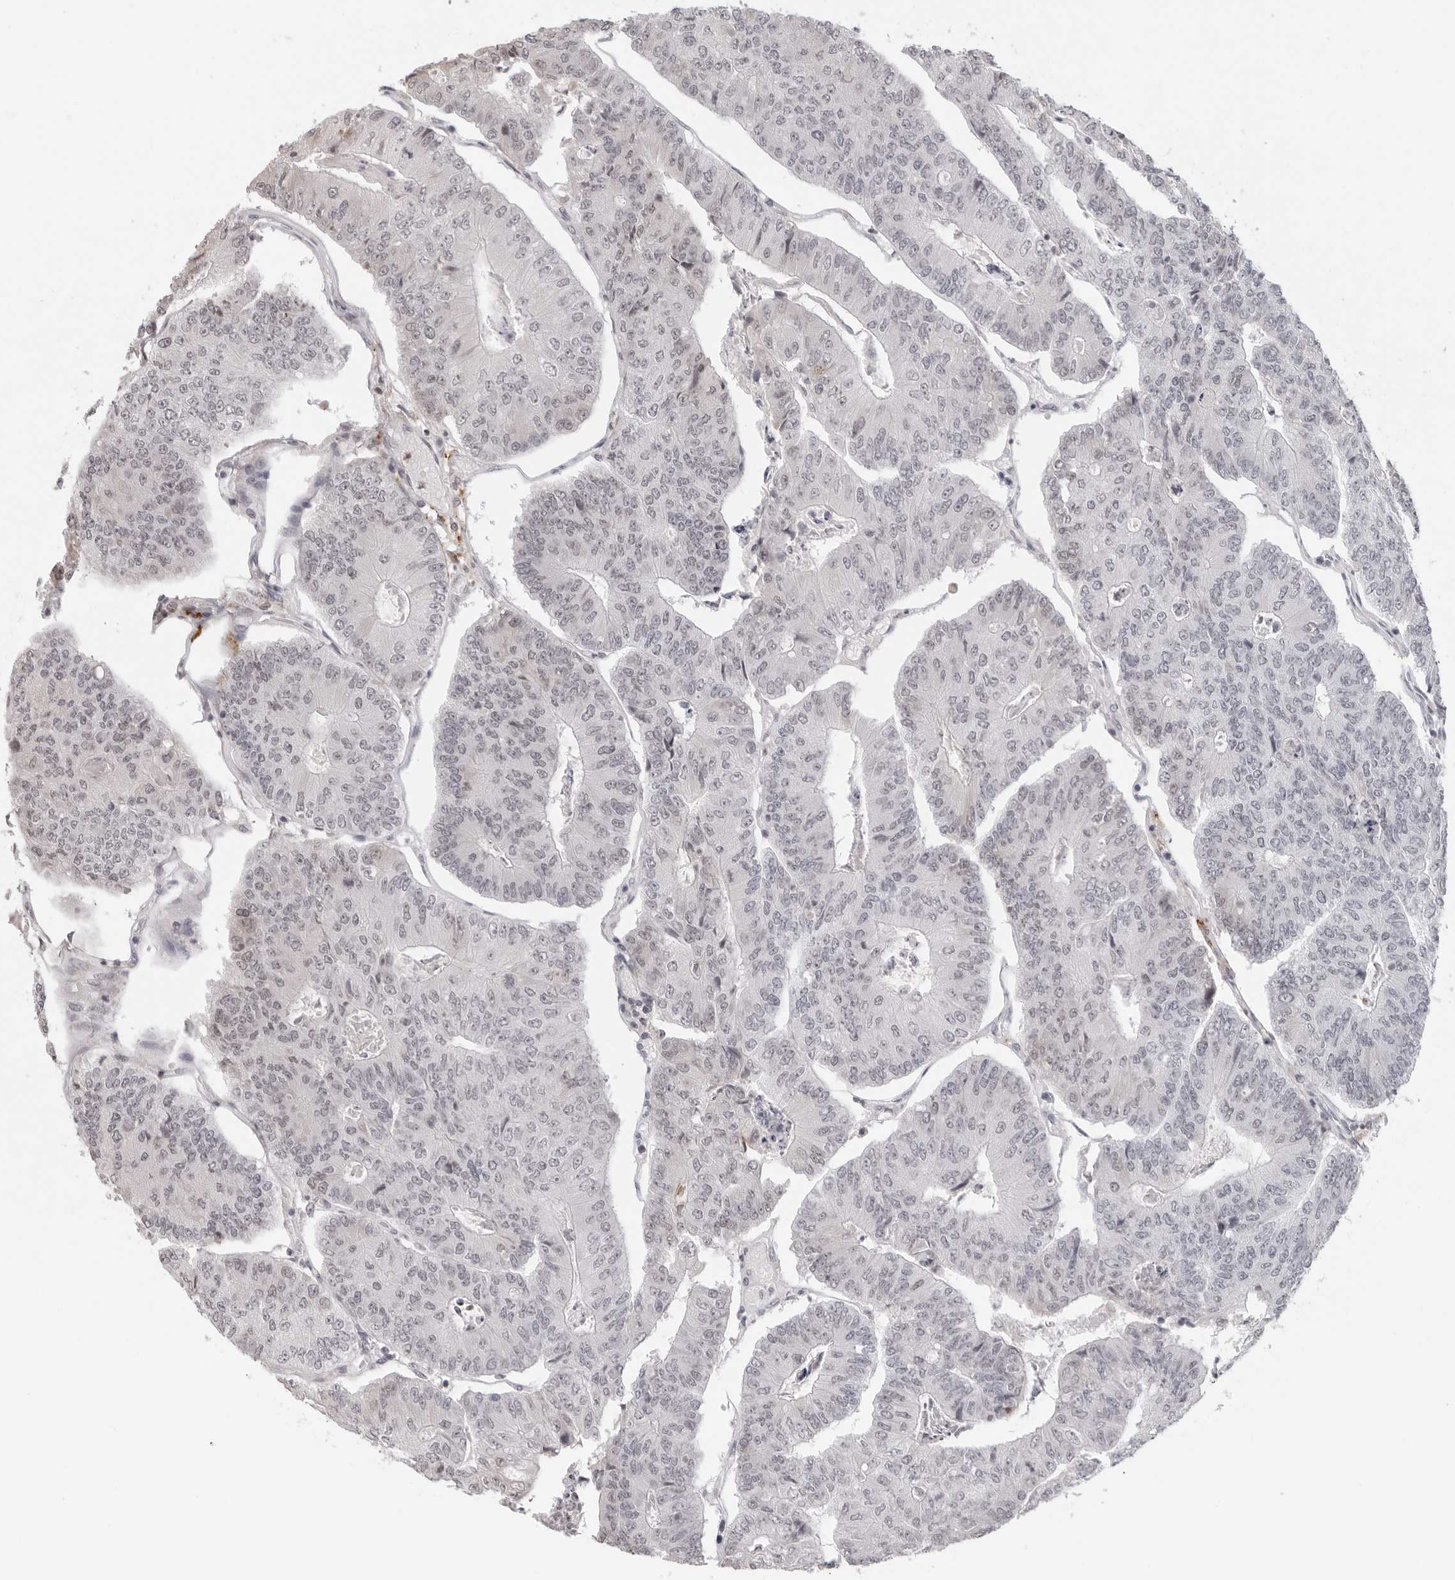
{"staining": {"intensity": "negative", "quantity": "none", "location": "none"}, "tissue": "colorectal cancer", "cell_type": "Tumor cells", "image_type": "cancer", "snomed": [{"axis": "morphology", "description": "Adenocarcinoma, NOS"}, {"axis": "topography", "description": "Colon"}], "caption": "High power microscopy image of an immunohistochemistry (IHC) image of colorectal cancer, revealing no significant positivity in tumor cells. Brightfield microscopy of immunohistochemistry (IHC) stained with DAB (3,3'-diaminobenzidine) (brown) and hematoxylin (blue), captured at high magnification.", "gene": "MSH6", "patient": {"sex": "female", "age": 67}}